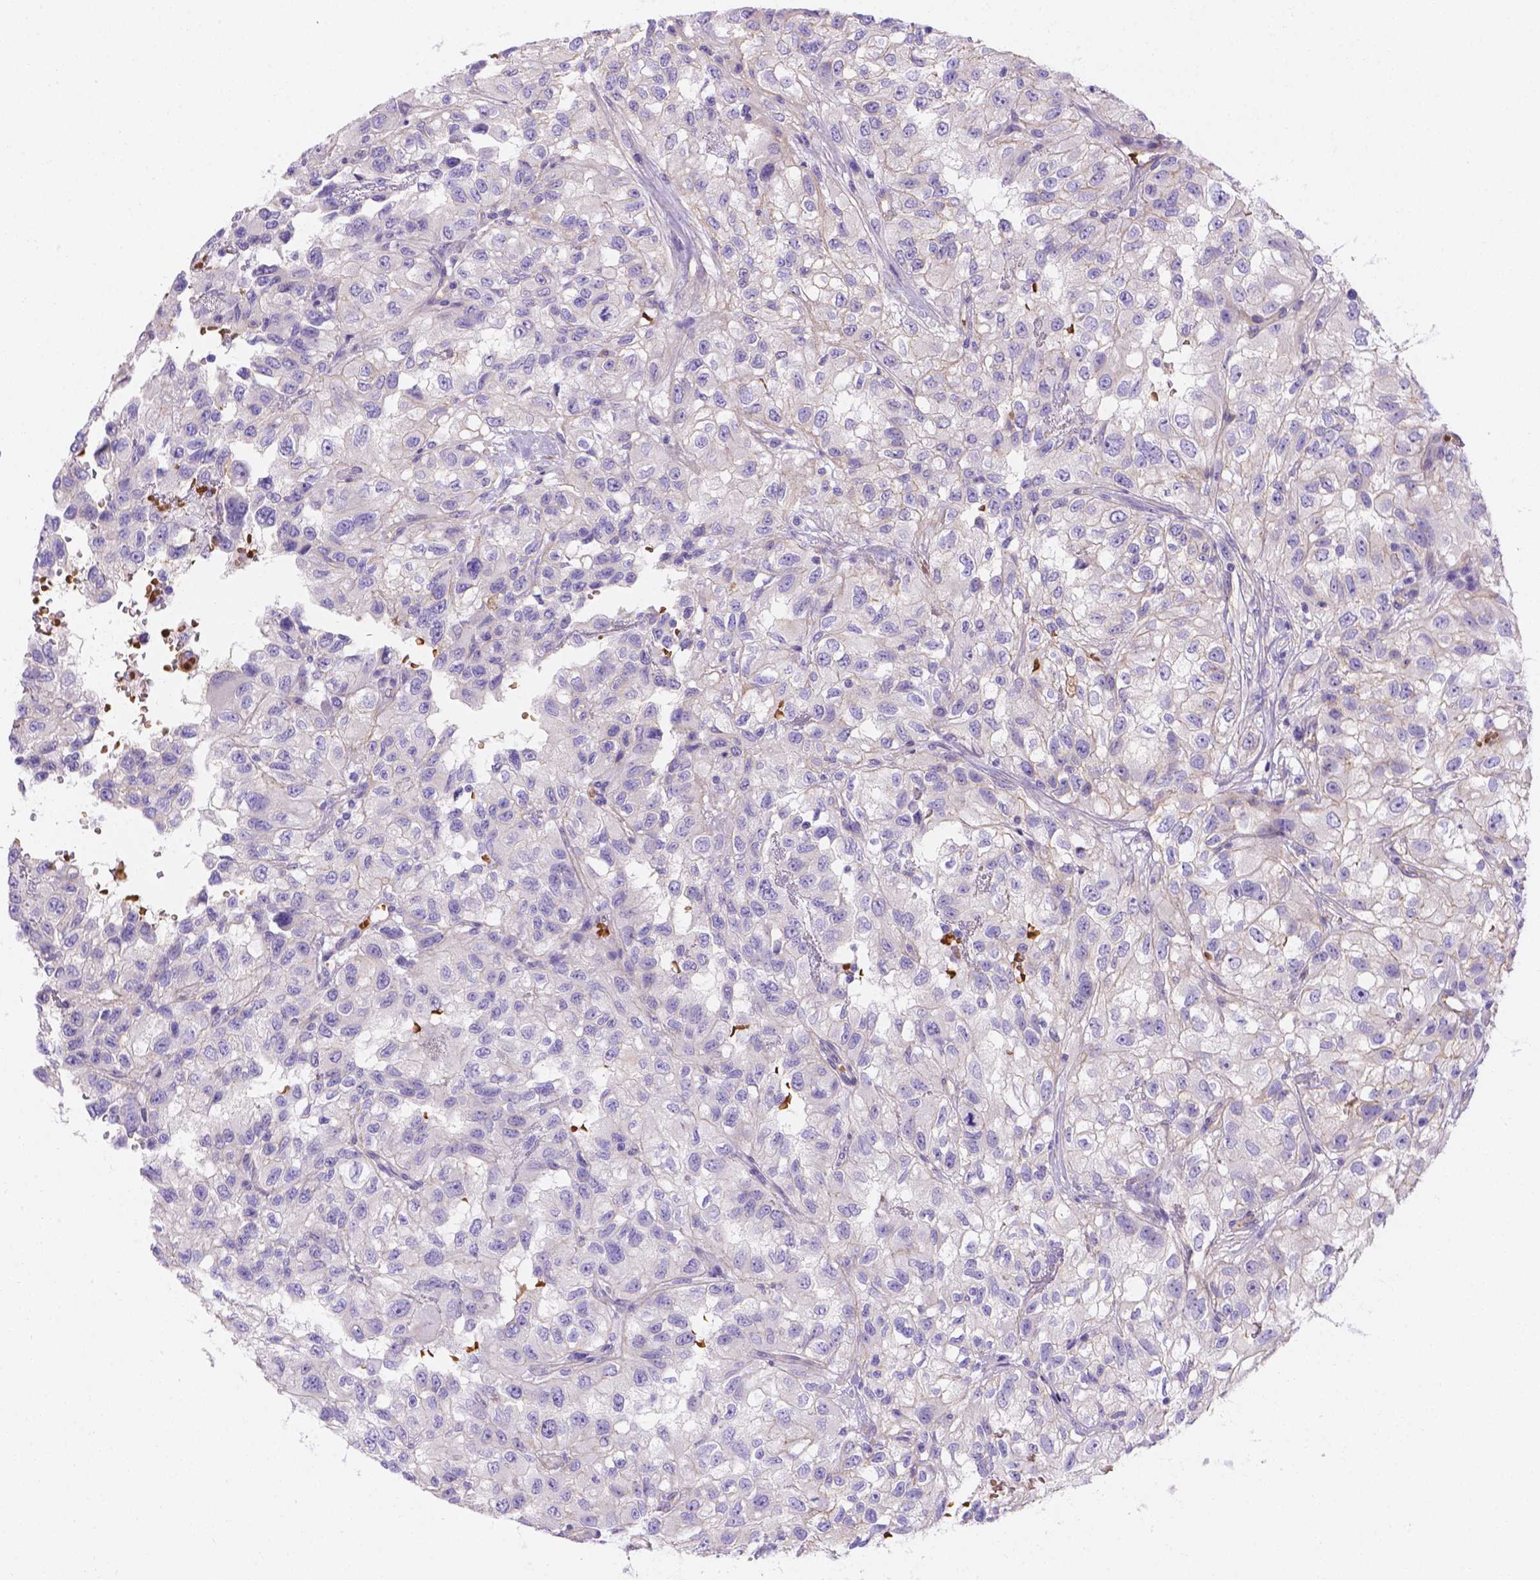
{"staining": {"intensity": "negative", "quantity": "none", "location": "none"}, "tissue": "renal cancer", "cell_type": "Tumor cells", "image_type": "cancer", "snomed": [{"axis": "morphology", "description": "Adenocarcinoma, NOS"}, {"axis": "topography", "description": "Kidney"}], "caption": "Tumor cells are negative for protein expression in human renal cancer. (DAB IHC, high magnification).", "gene": "SLC40A1", "patient": {"sex": "male", "age": 64}}